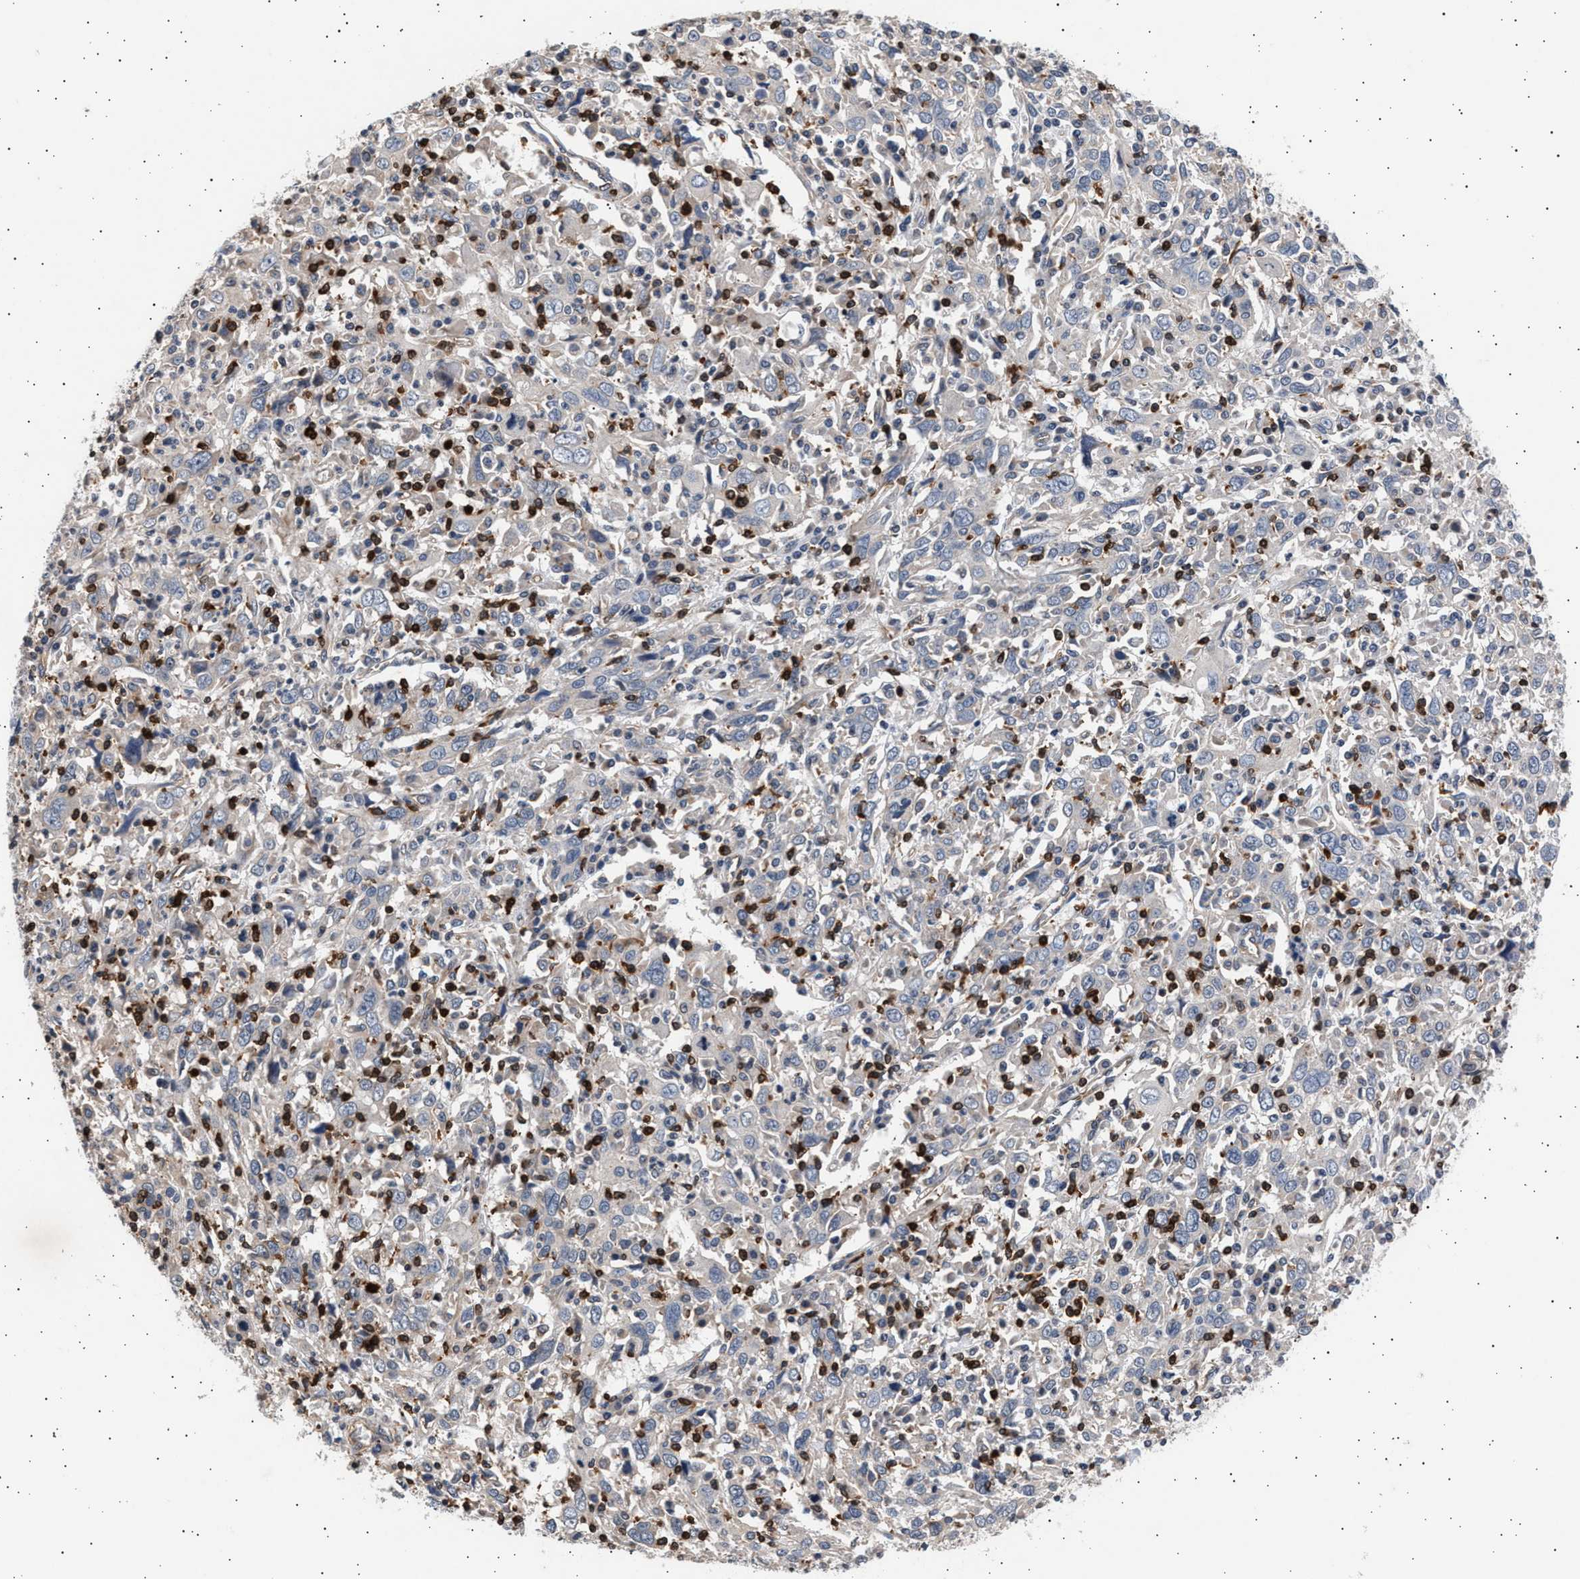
{"staining": {"intensity": "negative", "quantity": "none", "location": "none"}, "tissue": "cervical cancer", "cell_type": "Tumor cells", "image_type": "cancer", "snomed": [{"axis": "morphology", "description": "Squamous cell carcinoma, NOS"}, {"axis": "topography", "description": "Cervix"}], "caption": "DAB (3,3'-diaminobenzidine) immunohistochemical staining of cervical cancer demonstrates no significant expression in tumor cells. (Brightfield microscopy of DAB immunohistochemistry (IHC) at high magnification).", "gene": "GRAP2", "patient": {"sex": "female", "age": 46}}